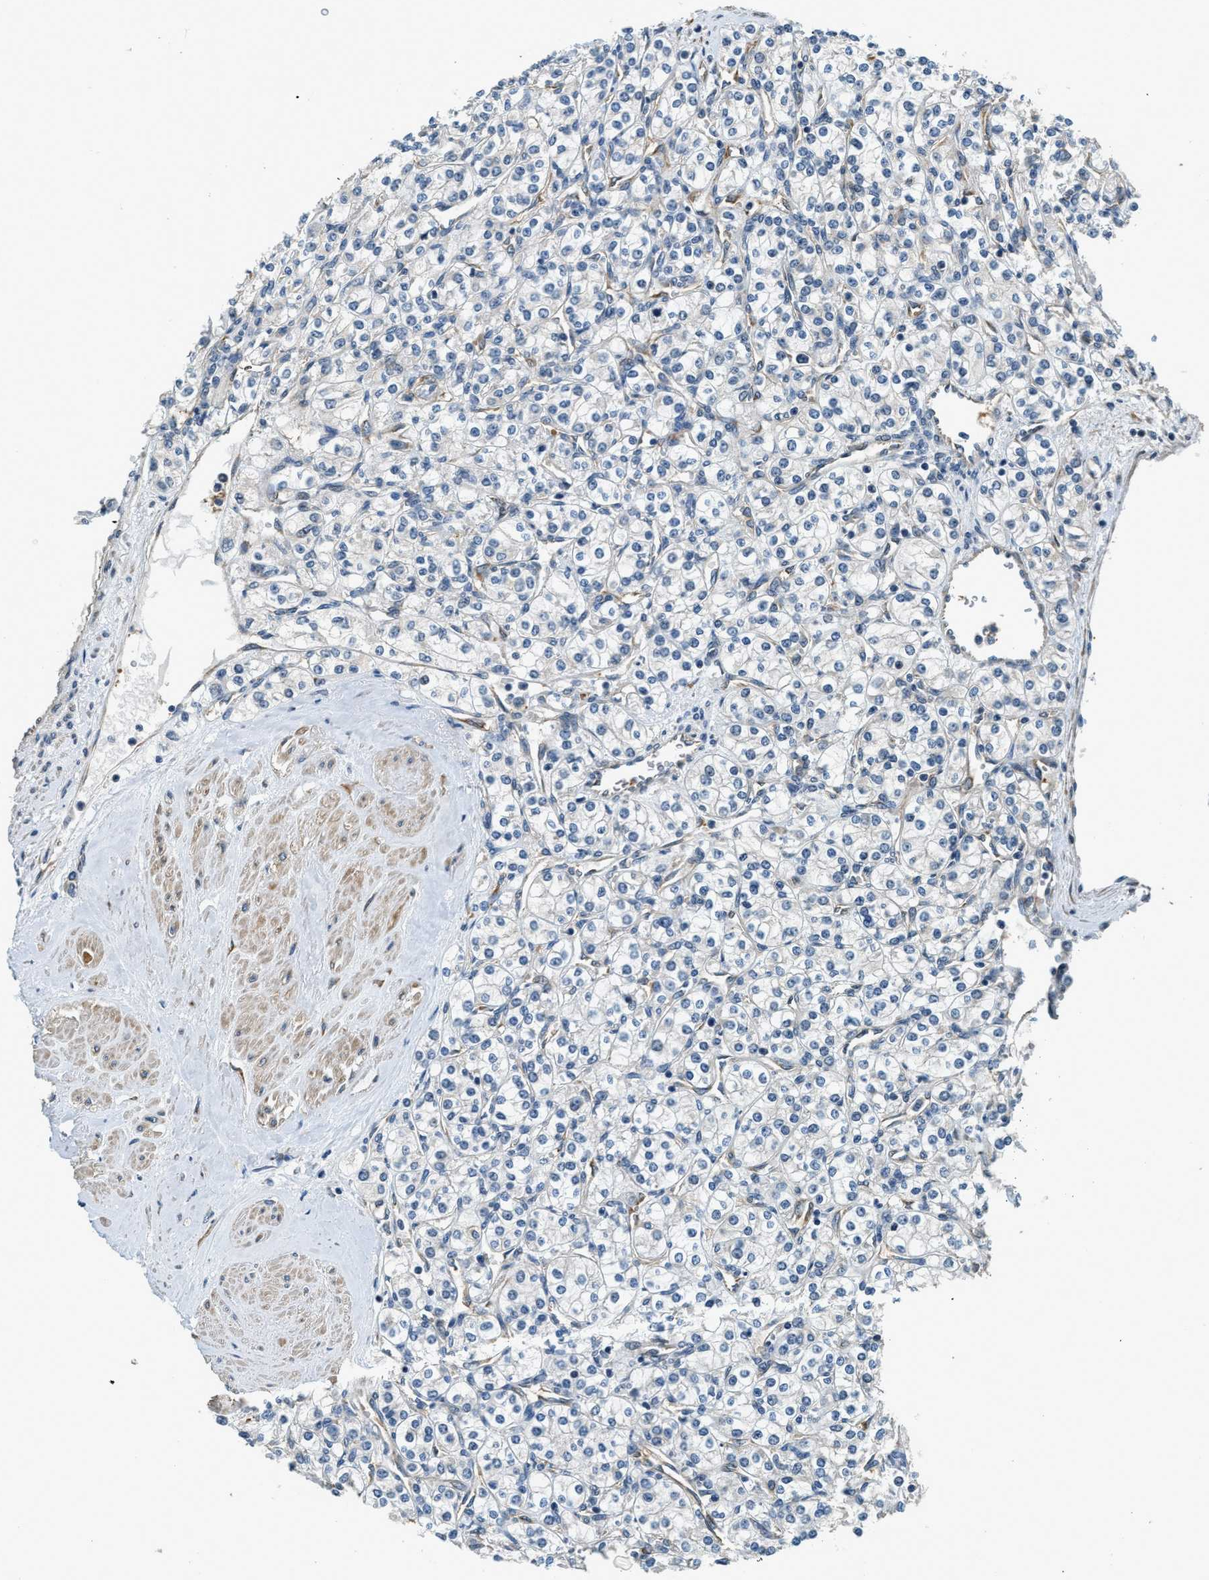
{"staining": {"intensity": "negative", "quantity": "none", "location": "none"}, "tissue": "renal cancer", "cell_type": "Tumor cells", "image_type": "cancer", "snomed": [{"axis": "morphology", "description": "Adenocarcinoma, NOS"}, {"axis": "topography", "description": "Kidney"}], "caption": "DAB immunohistochemical staining of human adenocarcinoma (renal) demonstrates no significant expression in tumor cells. The staining is performed using DAB brown chromogen with nuclei counter-stained in using hematoxylin.", "gene": "ALOX12", "patient": {"sex": "male", "age": 77}}